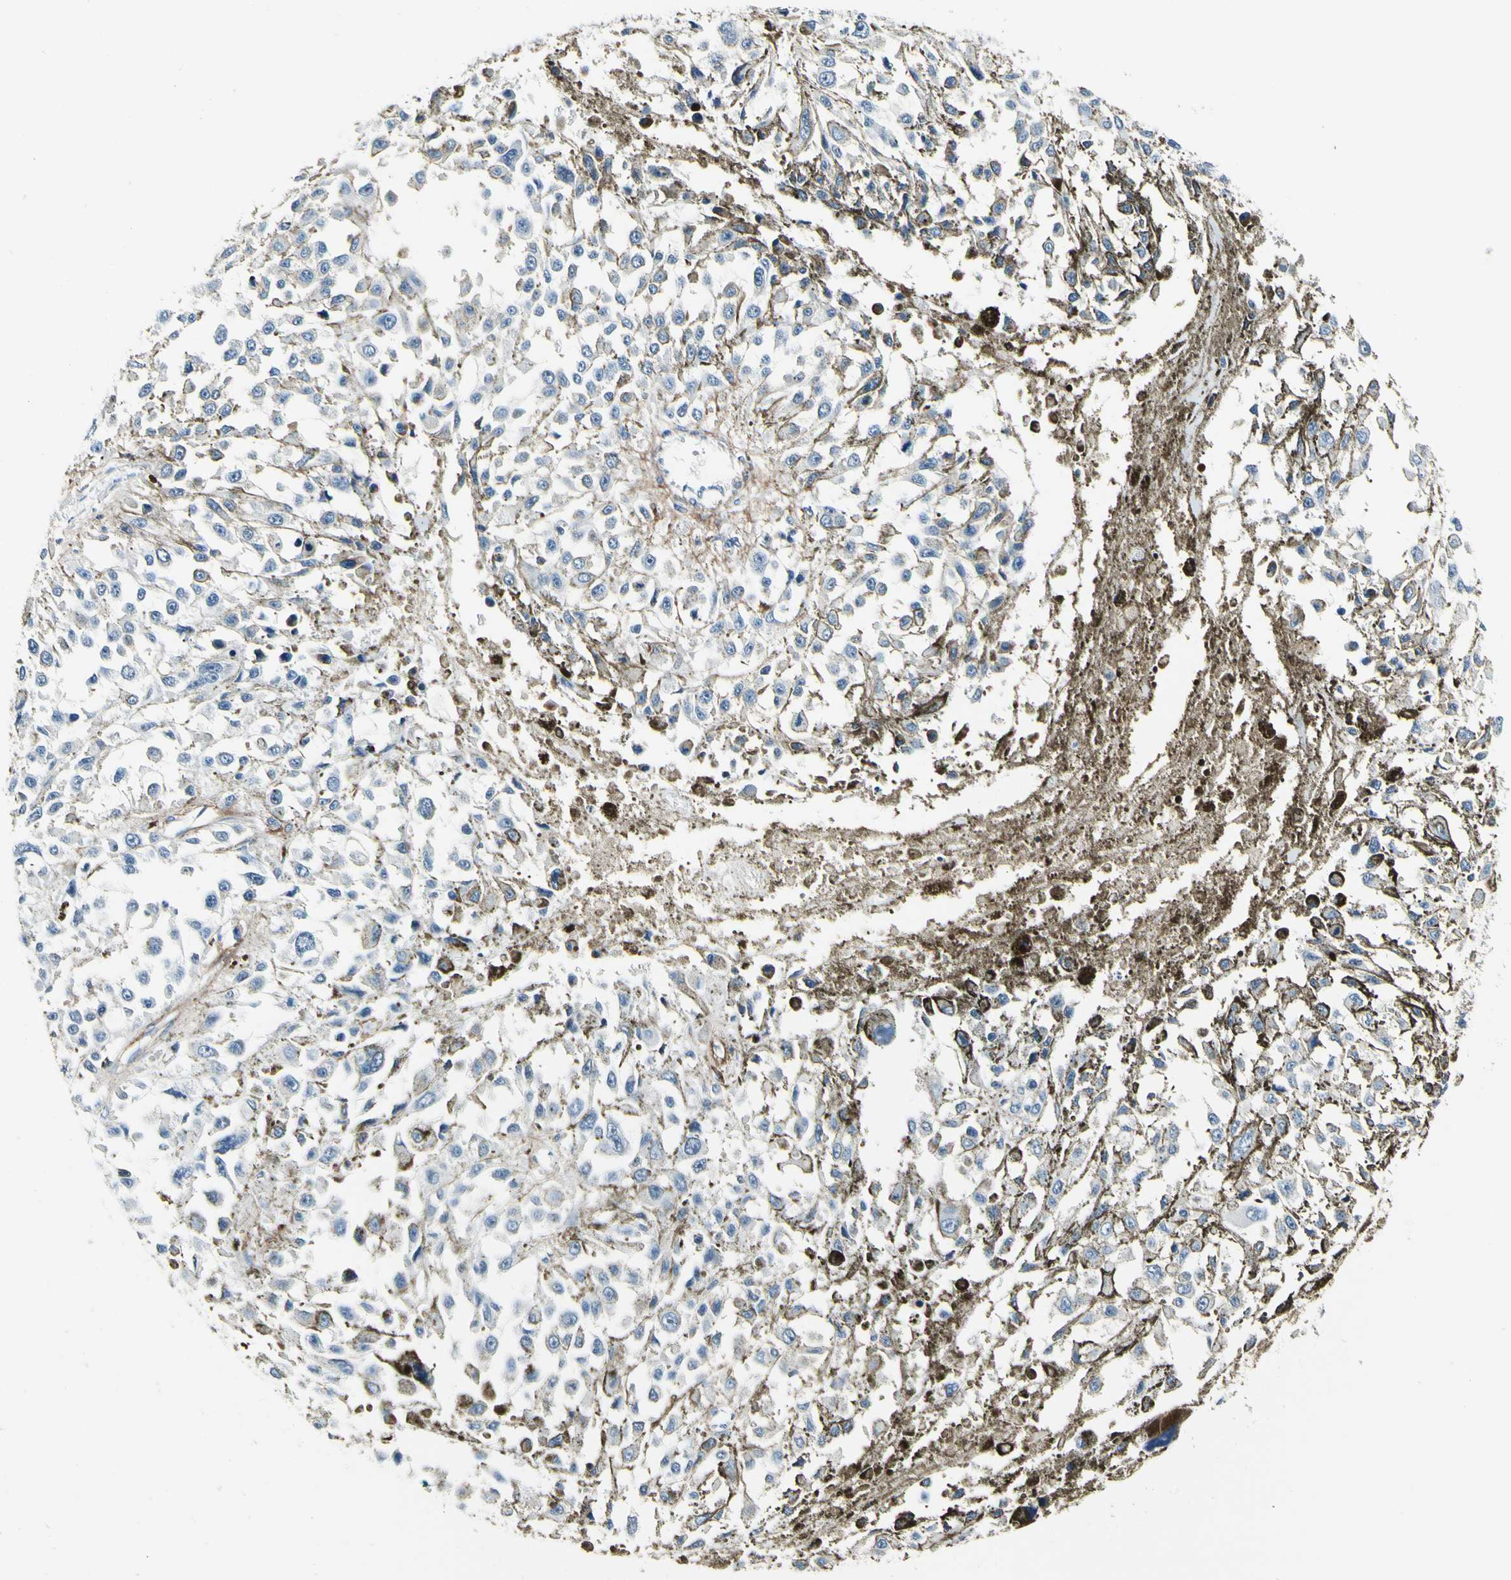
{"staining": {"intensity": "negative", "quantity": "none", "location": "none"}, "tissue": "melanoma", "cell_type": "Tumor cells", "image_type": "cancer", "snomed": [{"axis": "morphology", "description": "Malignant melanoma, Metastatic site"}, {"axis": "topography", "description": "Lymph node"}], "caption": "The histopathology image demonstrates no staining of tumor cells in malignant melanoma (metastatic site).", "gene": "COL6A3", "patient": {"sex": "male", "age": 59}}